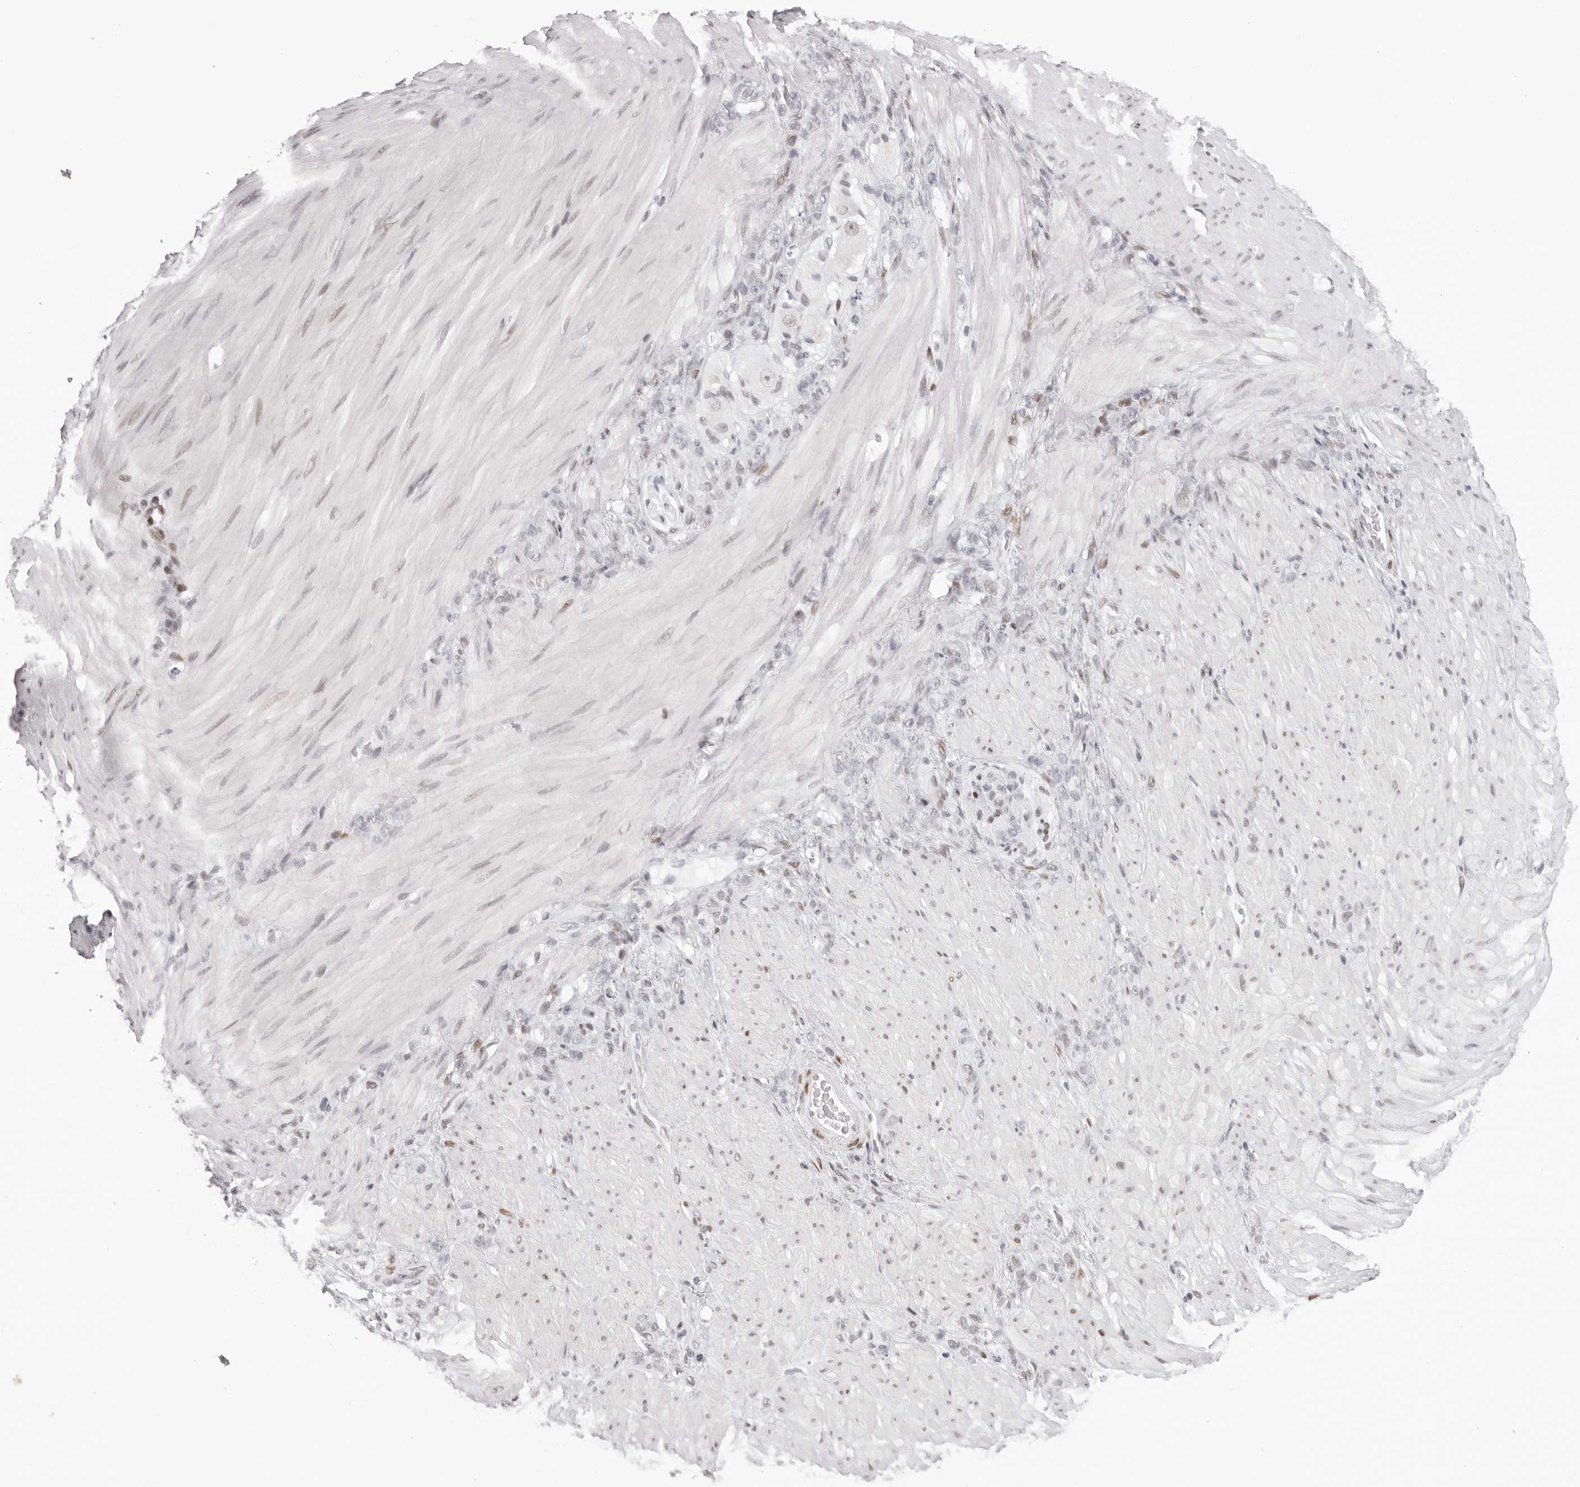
{"staining": {"intensity": "negative", "quantity": "none", "location": "none"}, "tissue": "stomach cancer", "cell_type": "Tumor cells", "image_type": "cancer", "snomed": [{"axis": "morphology", "description": "Normal tissue, NOS"}, {"axis": "morphology", "description": "Adenocarcinoma, NOS"}, {"axis": "topography", "description": "Stomach"}], "caption": "Photomicrograph shows no significant protein staining in tumor cells of stomach cancer (adenocarcinoma). The staining was performed using DAB to visualize the protein expression in brown, while the nuclei were stained in blue with hematoxylin (Magnification: 20x).", "gene": "MAFK", "patient": {"sex": "male", "age": 82}}